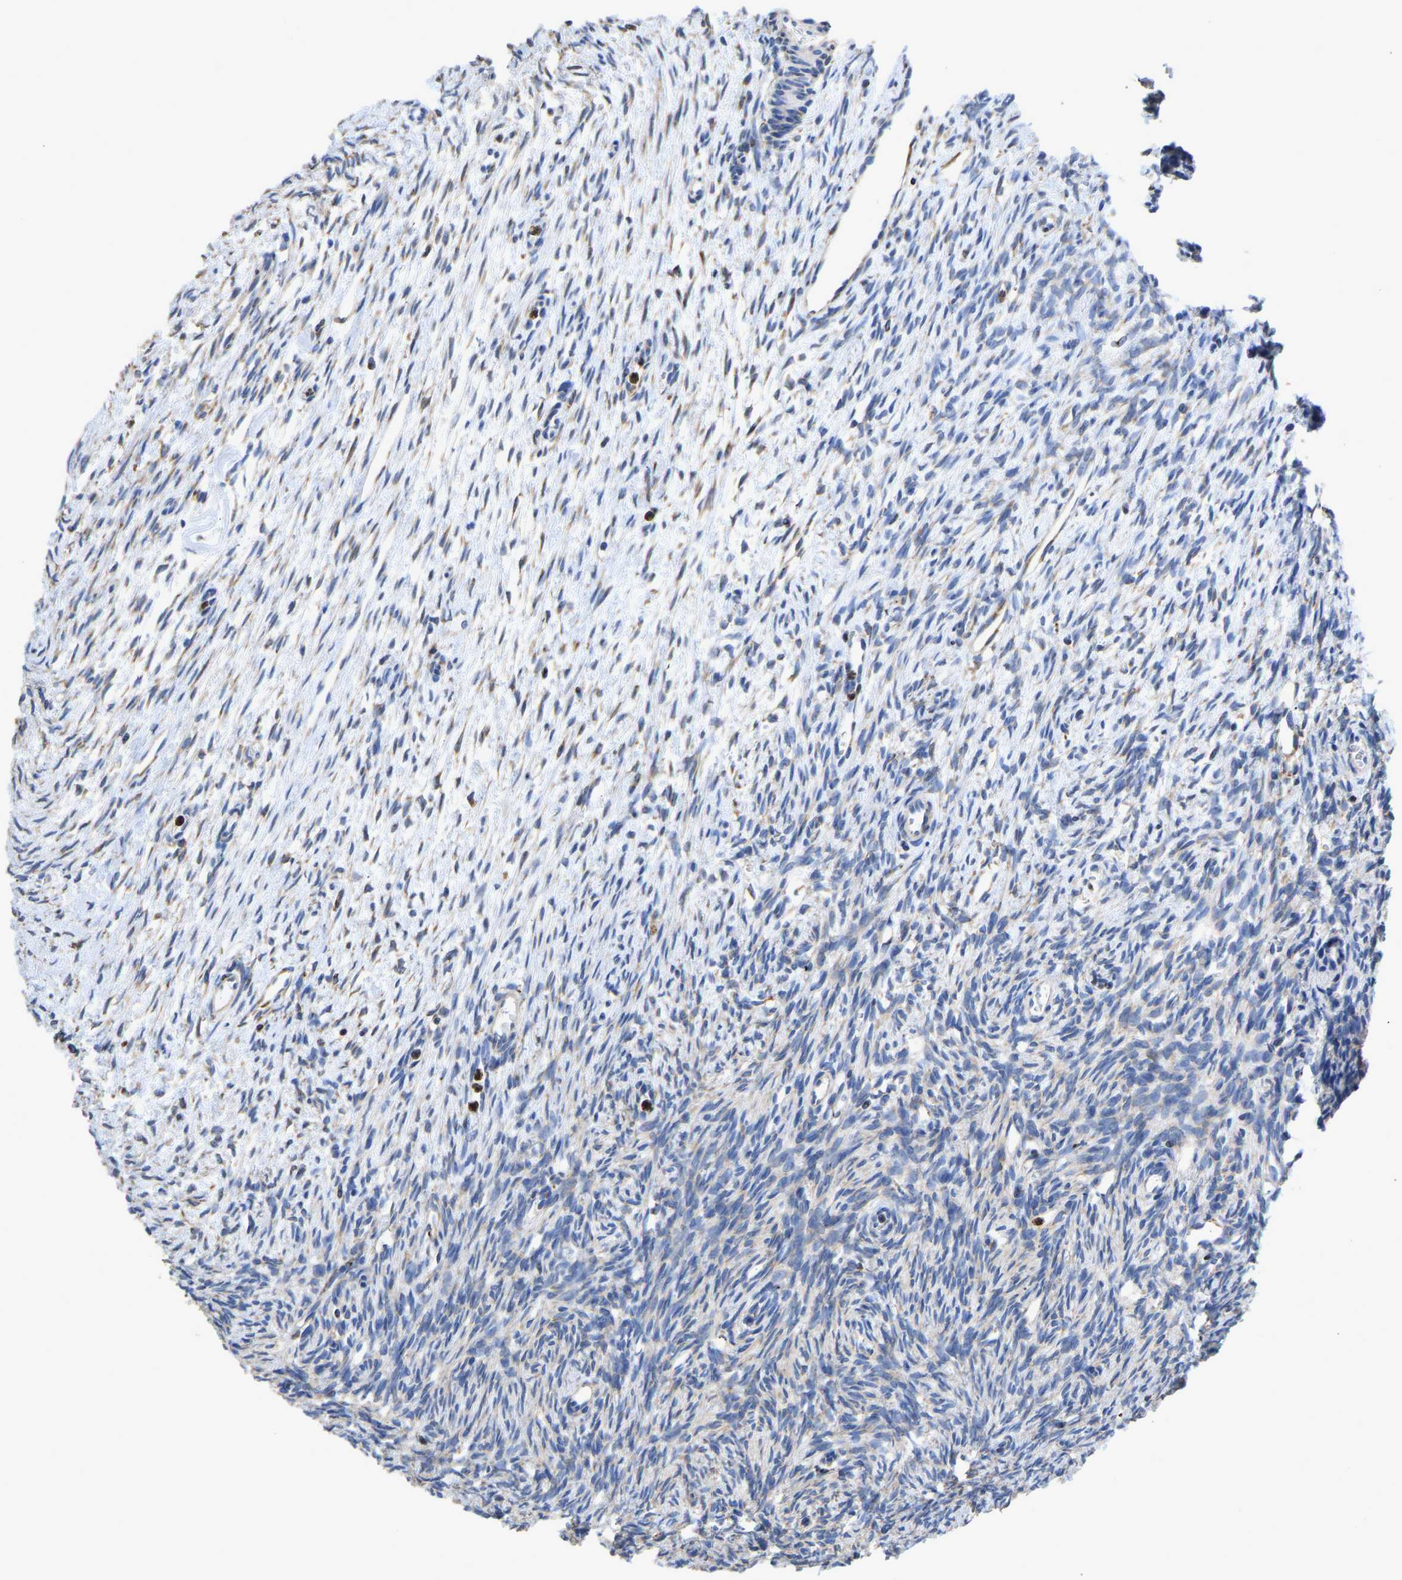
{"staining": {"intensity": "weak", "quantity": "<25%", "location": "cytoplasmic/membranous"}, "tissue": "ovary", "cell_type": "Follicle cells", "image_type": "normal", "snomed": [{"axis": "morphology", "description": "Normal tissue, NOS"}, {"axis": "topography", "description": "Ovary"}], "caption": "This is an immunohistochemistry (IHC) histopathology image of benign ovary. There is no expression in follicle cells.", "gene": "P4HB", "patient": {"sex": "female", "age": 33}}